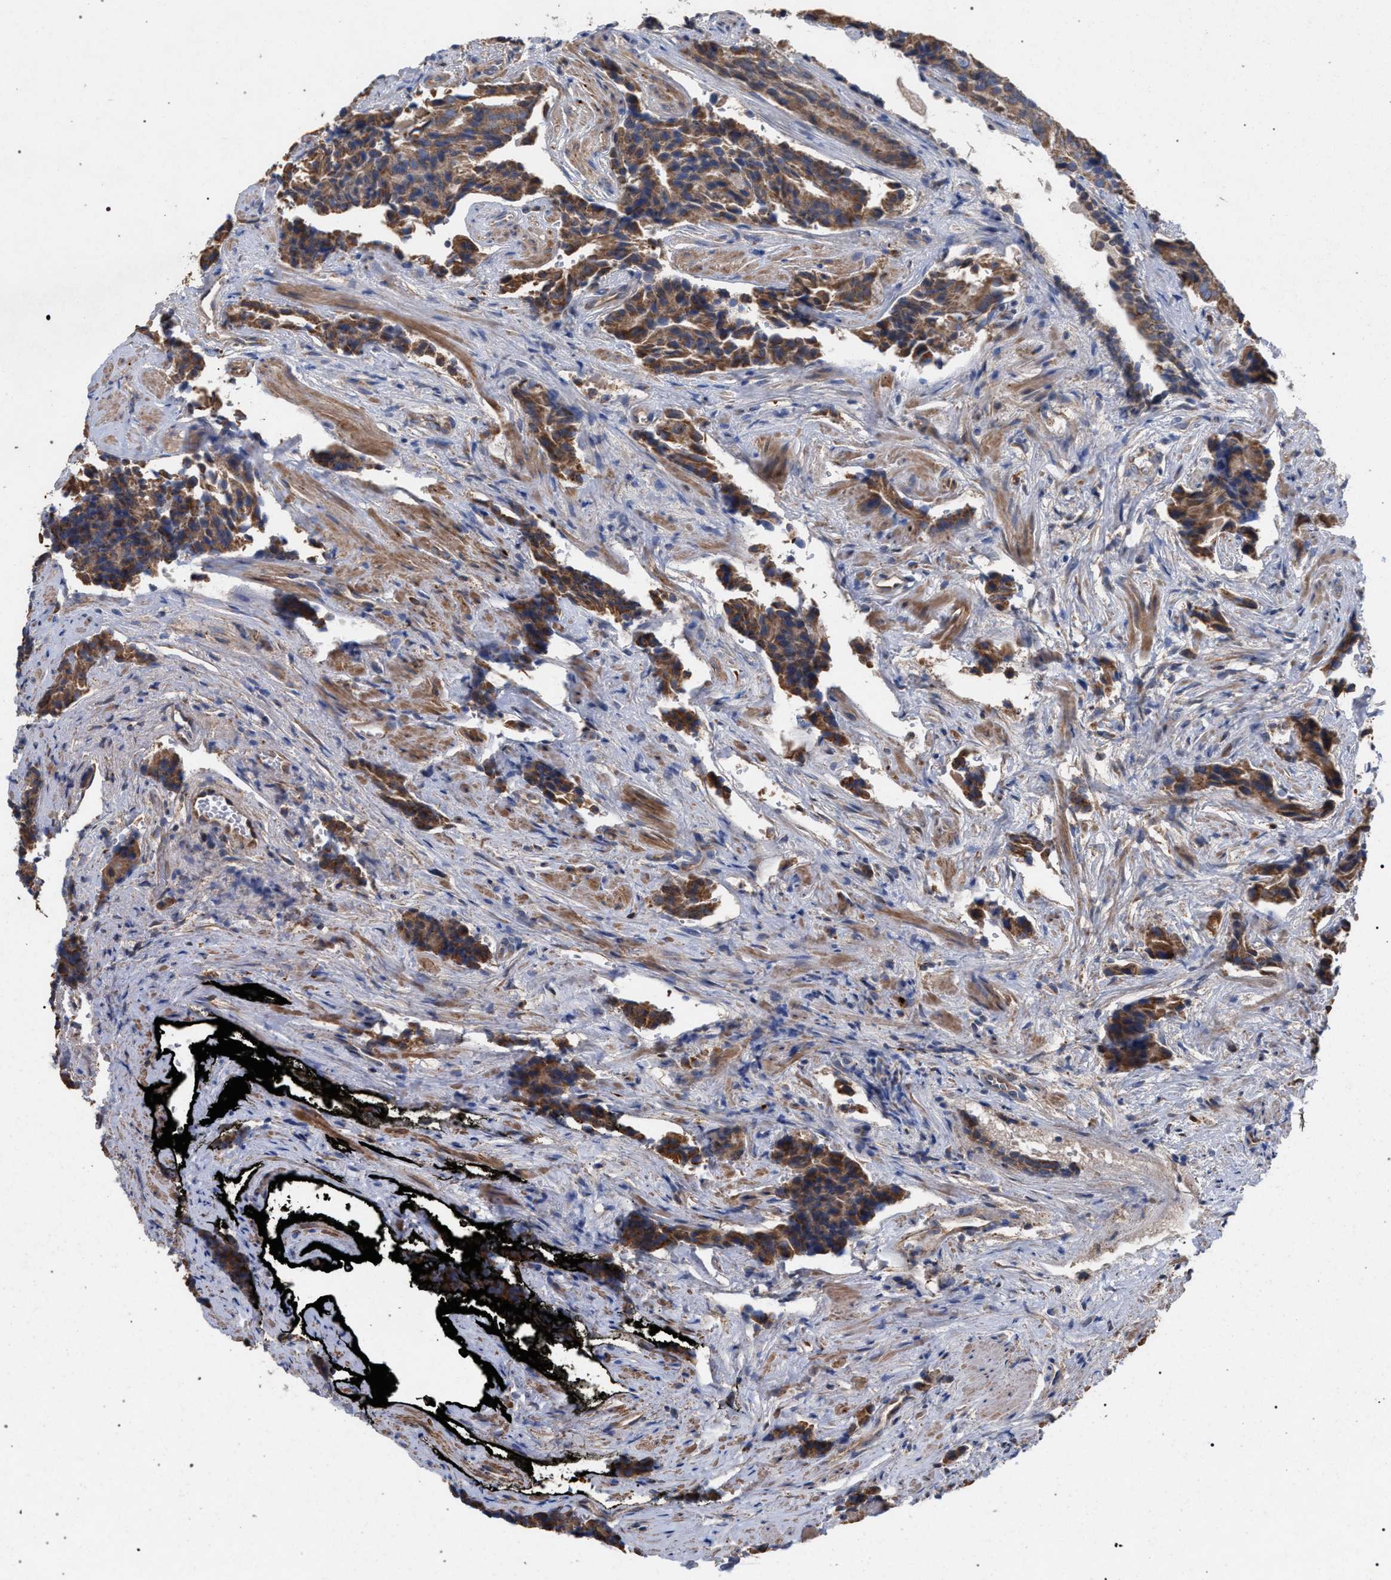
{"staining": {"intensity": "moderate", "quantity": ">75%", "location": "cytoplasmic/membranous"}, "tissue": "prostate cancer", "cell_type": "Tumor cells", "image_type": "cancer", "snomed": [{"axis": "morphology", "description": "Adenocarcinoma, High grade"}, {"axis": "topography", "description": "Prostate"}], "caption": "Immunohistochemistry staining of prostate cancer, which shows medium levels of moderate cytoplasmic/membranous positivity in about >75% of tumor cells indicating moderate cytoplasmic/membranous protein positivity. The staining was performed using DAB (3,3'-diaminobenzidine) (brown) for protein detection and nuclei were counterstained in hematoxylin (blue).", "gene": "BCL2L12", "patient": {"sex": "male", "age": 58}}